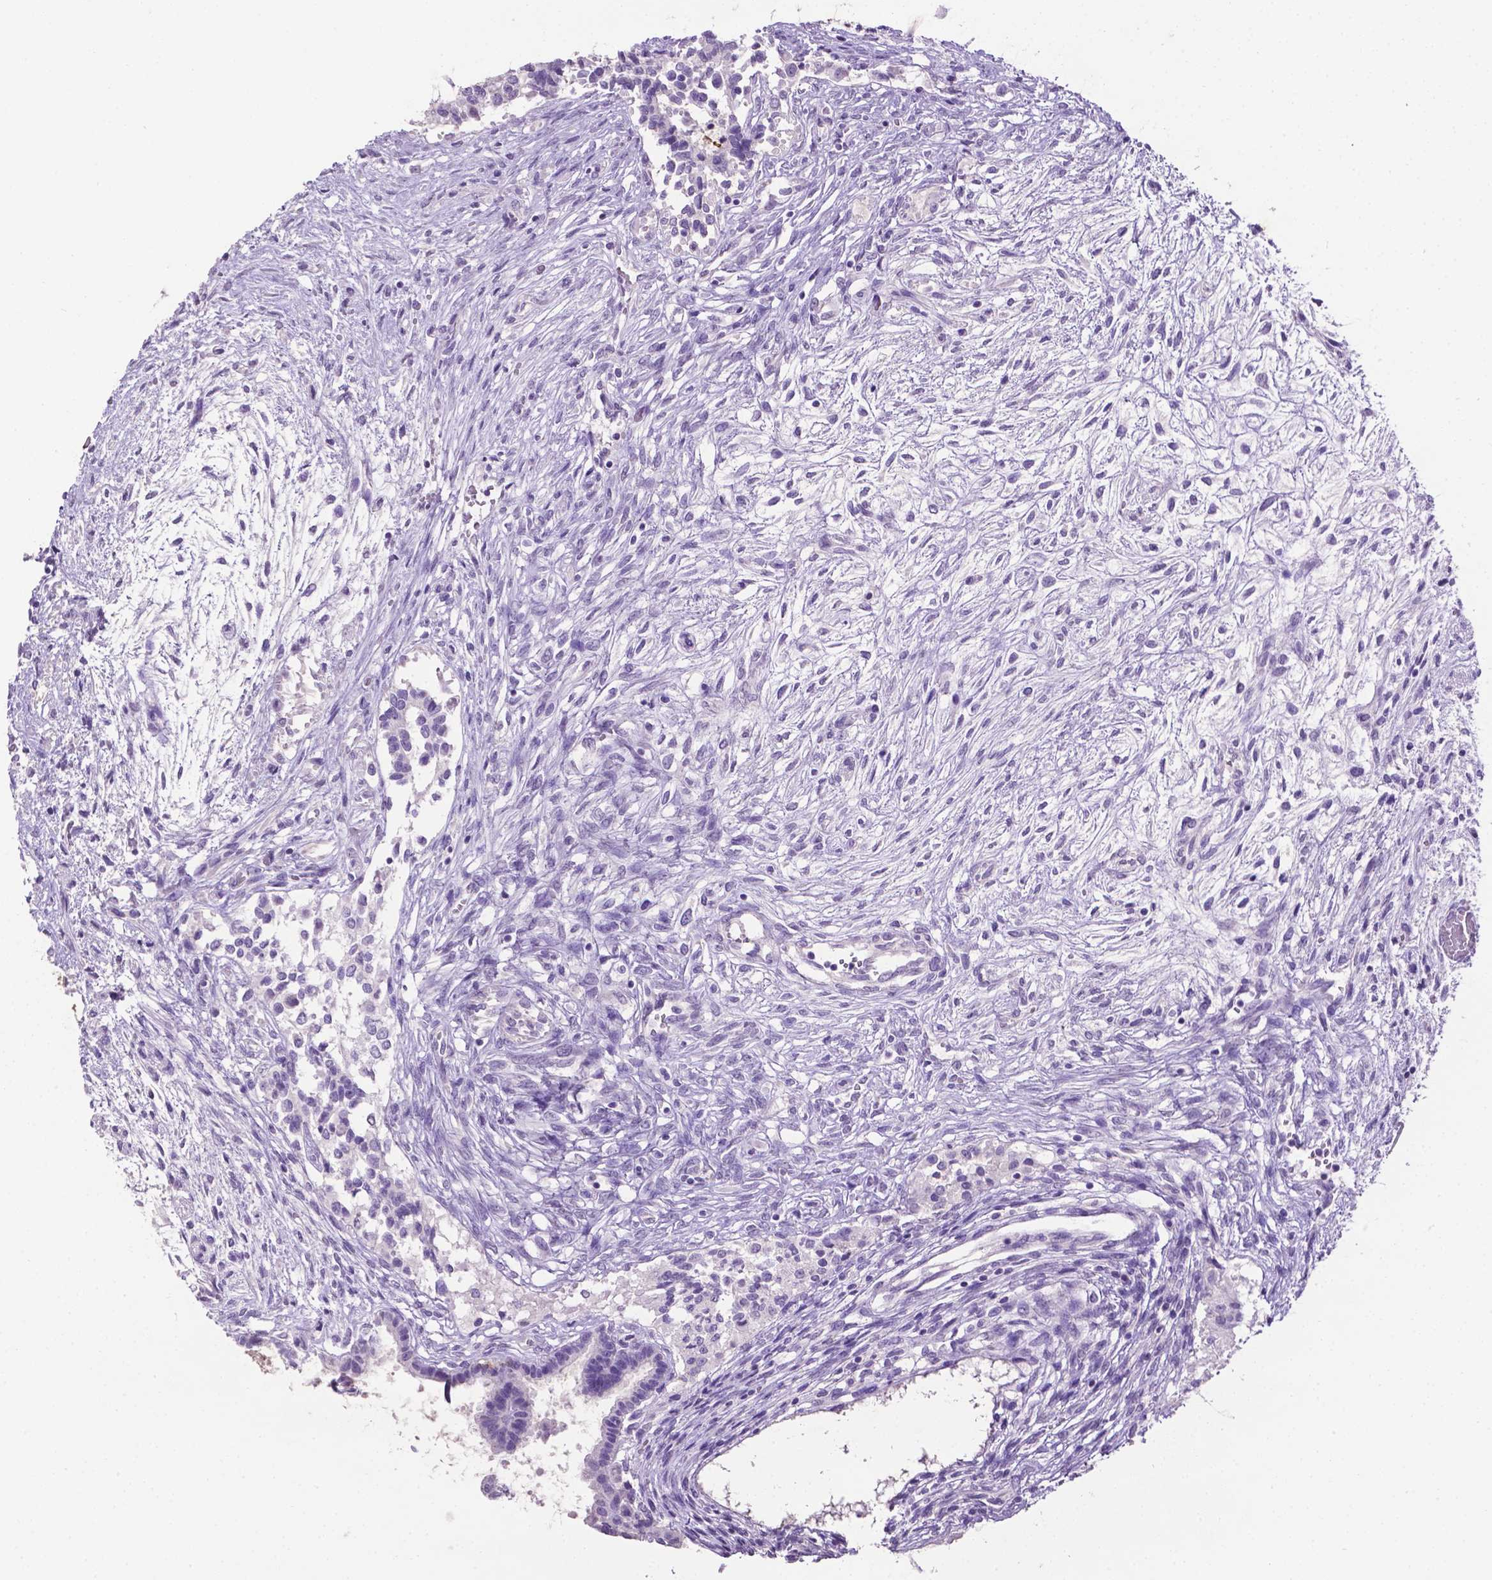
{"staining": {"intensity": "negative", "quantity": "none", "location": "none"}, "tissue": "testis cancer", "cell_type": "Tumor cells", "image_type": "cancer", "snomed": [{"axis": "morphology", "description": "Carcinoma, Embryonal, NOS"}, {"axis": "topography", "description": "Testis"}], "caption": "Embryonal carcinoma (testis) was stained to show a protein in brown. There is no significant staining in tumor cells. (Stains: DAB immunohistochemistry (IHC) with hematoxylin counter stain, Microscopy: brightfield microscopy at high magnification).", "gene": "TACSTD2", "patient": {"sex": "male", "age": 37}}